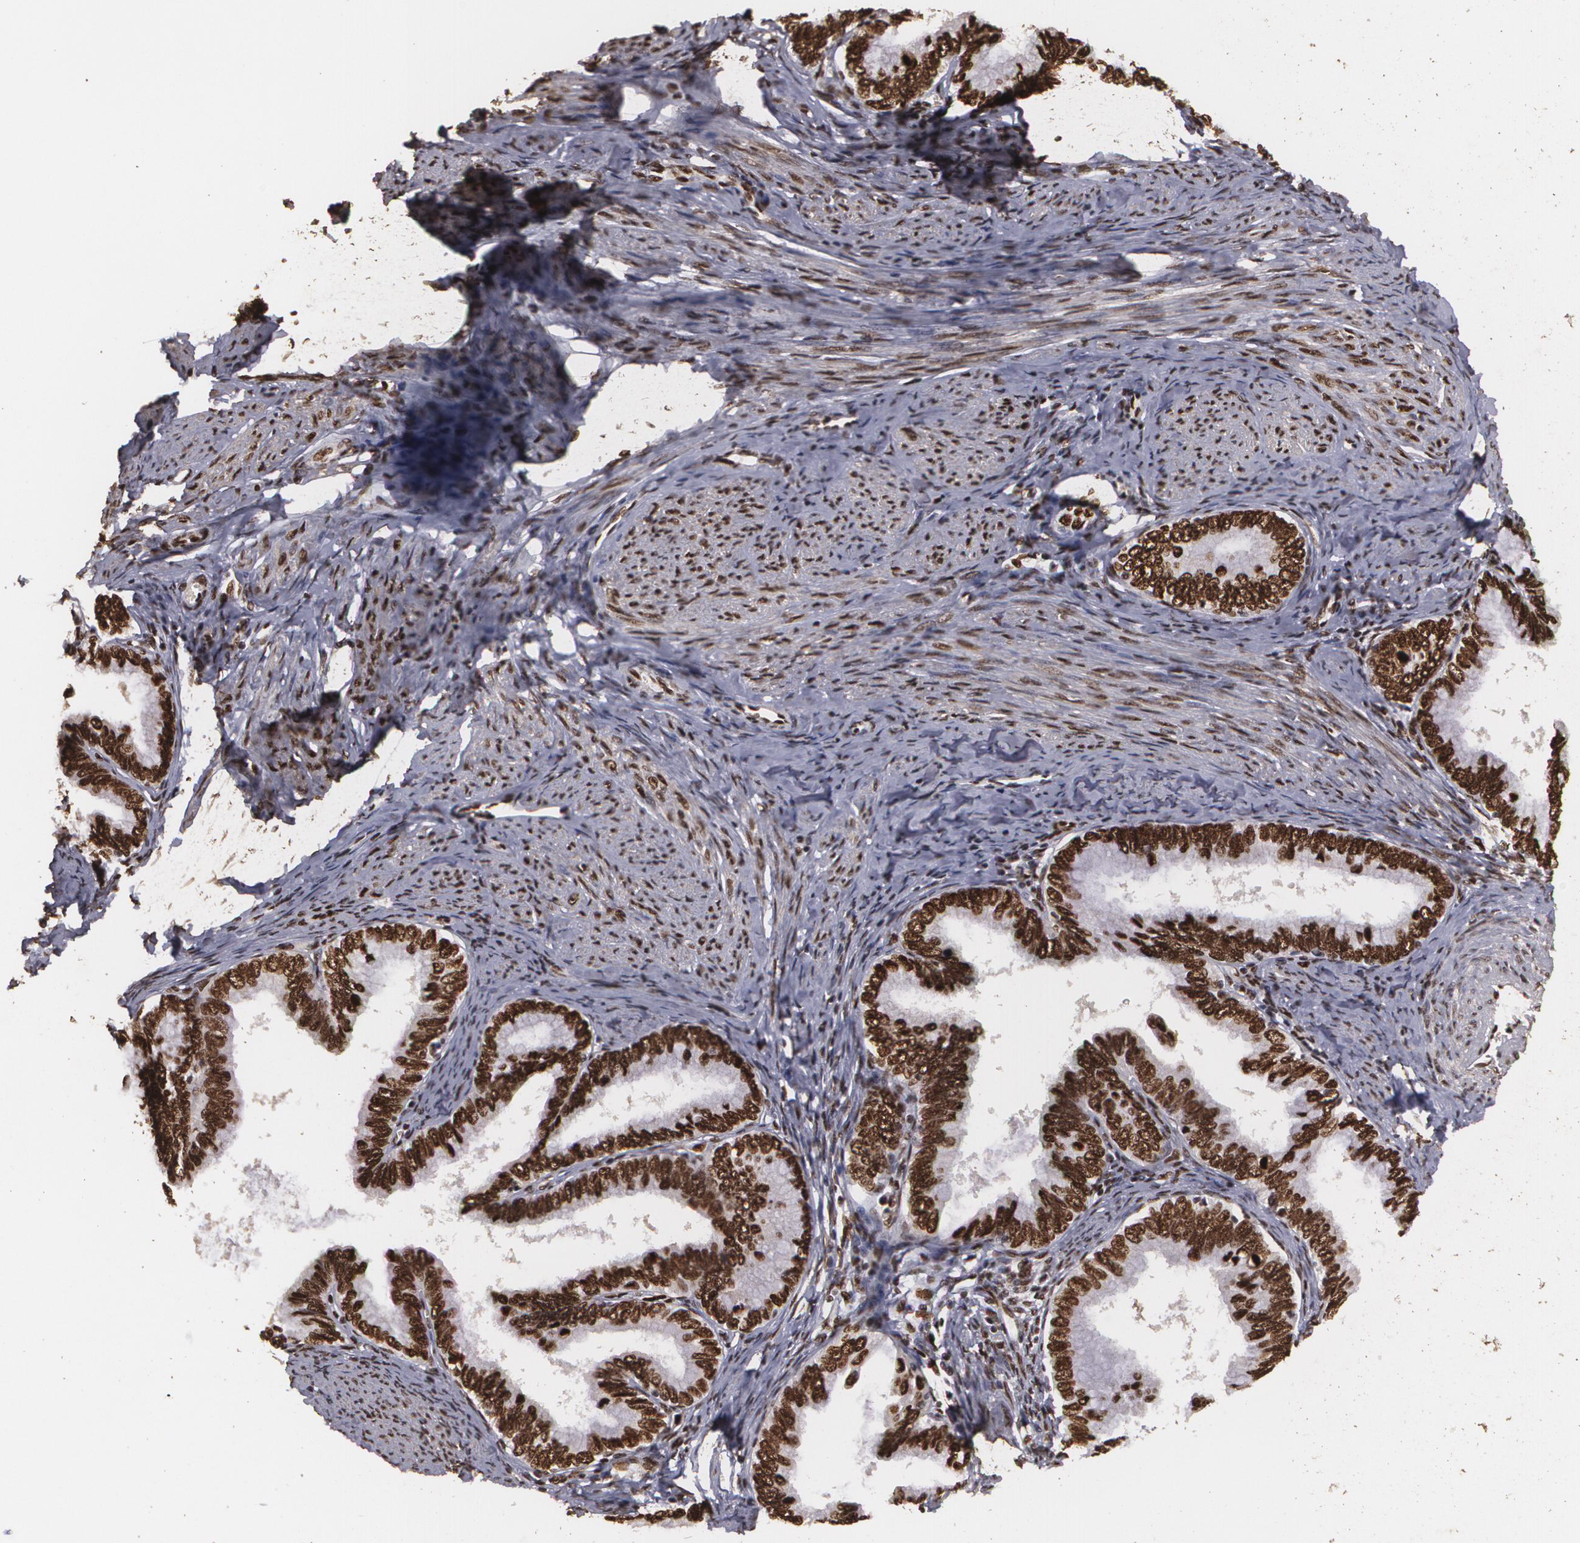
{"staining": {"intensity": "strong", "quantity": ">75%", "location": "nuclear"}, "tissue": "cervical cancer", "cell_type": "Tumor cells", "image_type": "cancer", "snomed": [{"axis": "morphology", "description": "Adenocarcinoma, NOS"}, {"axis": "topography", "description": "Cervix"}], "caption": "Protein analysis of cervical cancer (adenocarcinoma) tissue exhibits strong nuclear staining in about >75% of tumor cells. Nuclei are stained in blue.", "gene": "RCOR1", "patient": {"sex": "female", "age": 49}}